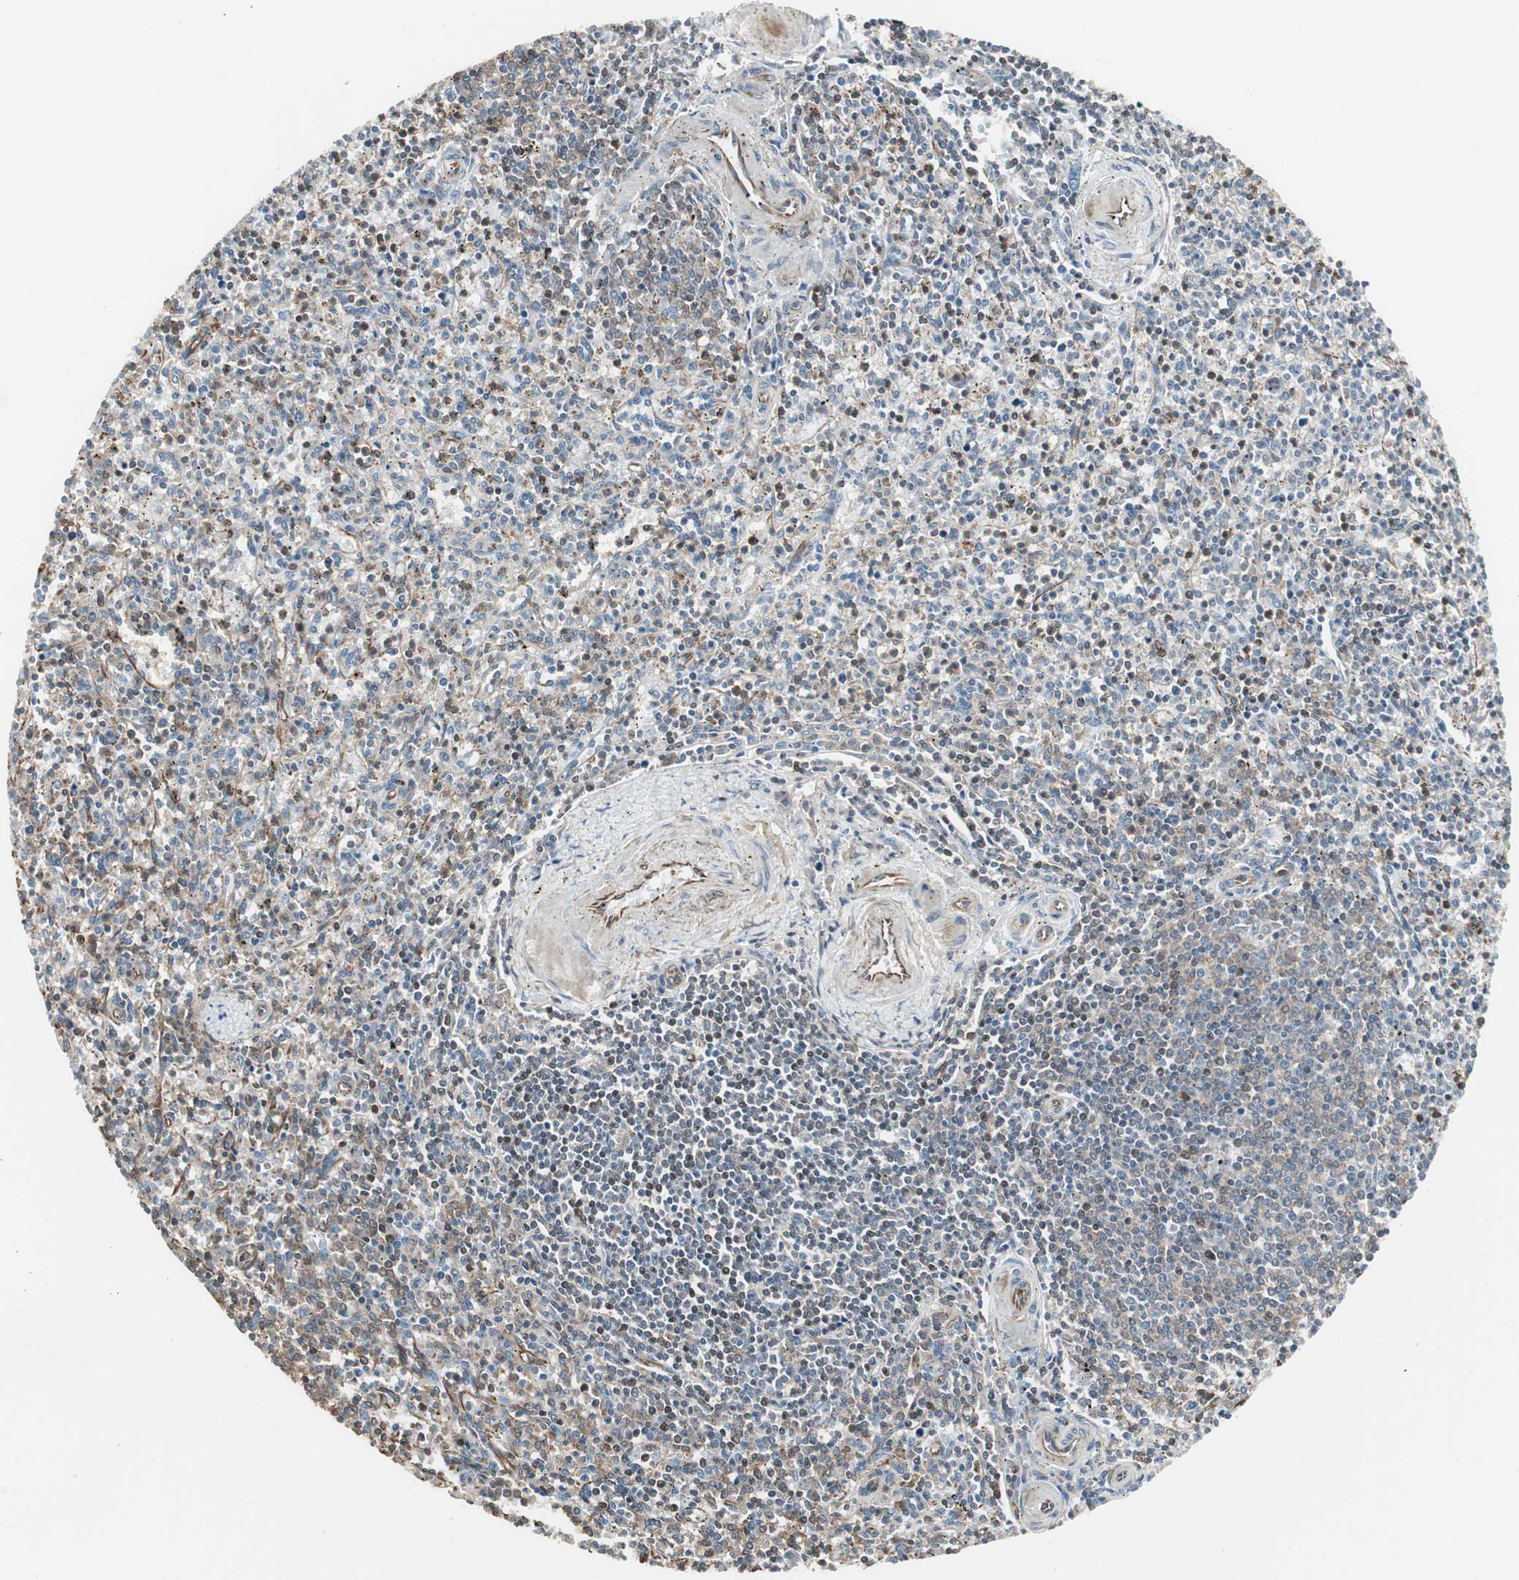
{"staining": {"intensity": "weak", "quantity": "25%-75%", "location": "cytoplasmic/membranous"}, "tissue": "spleen", "cell_type": "Cells in red pulp", "image_type": "normal", "snomed": [{"axis": "morphology", "description": "Normal tissue, NOS"}, {"axis": "topography", "description": "Spleen"}], "caption": "Cells in red pulp display weak cytoplasmic/membranous expression in approximately 25%-75% of cells in unremarkable spleen.", "gene": "MAD2L2", "patient": {"sex": "male", "age": 72}}